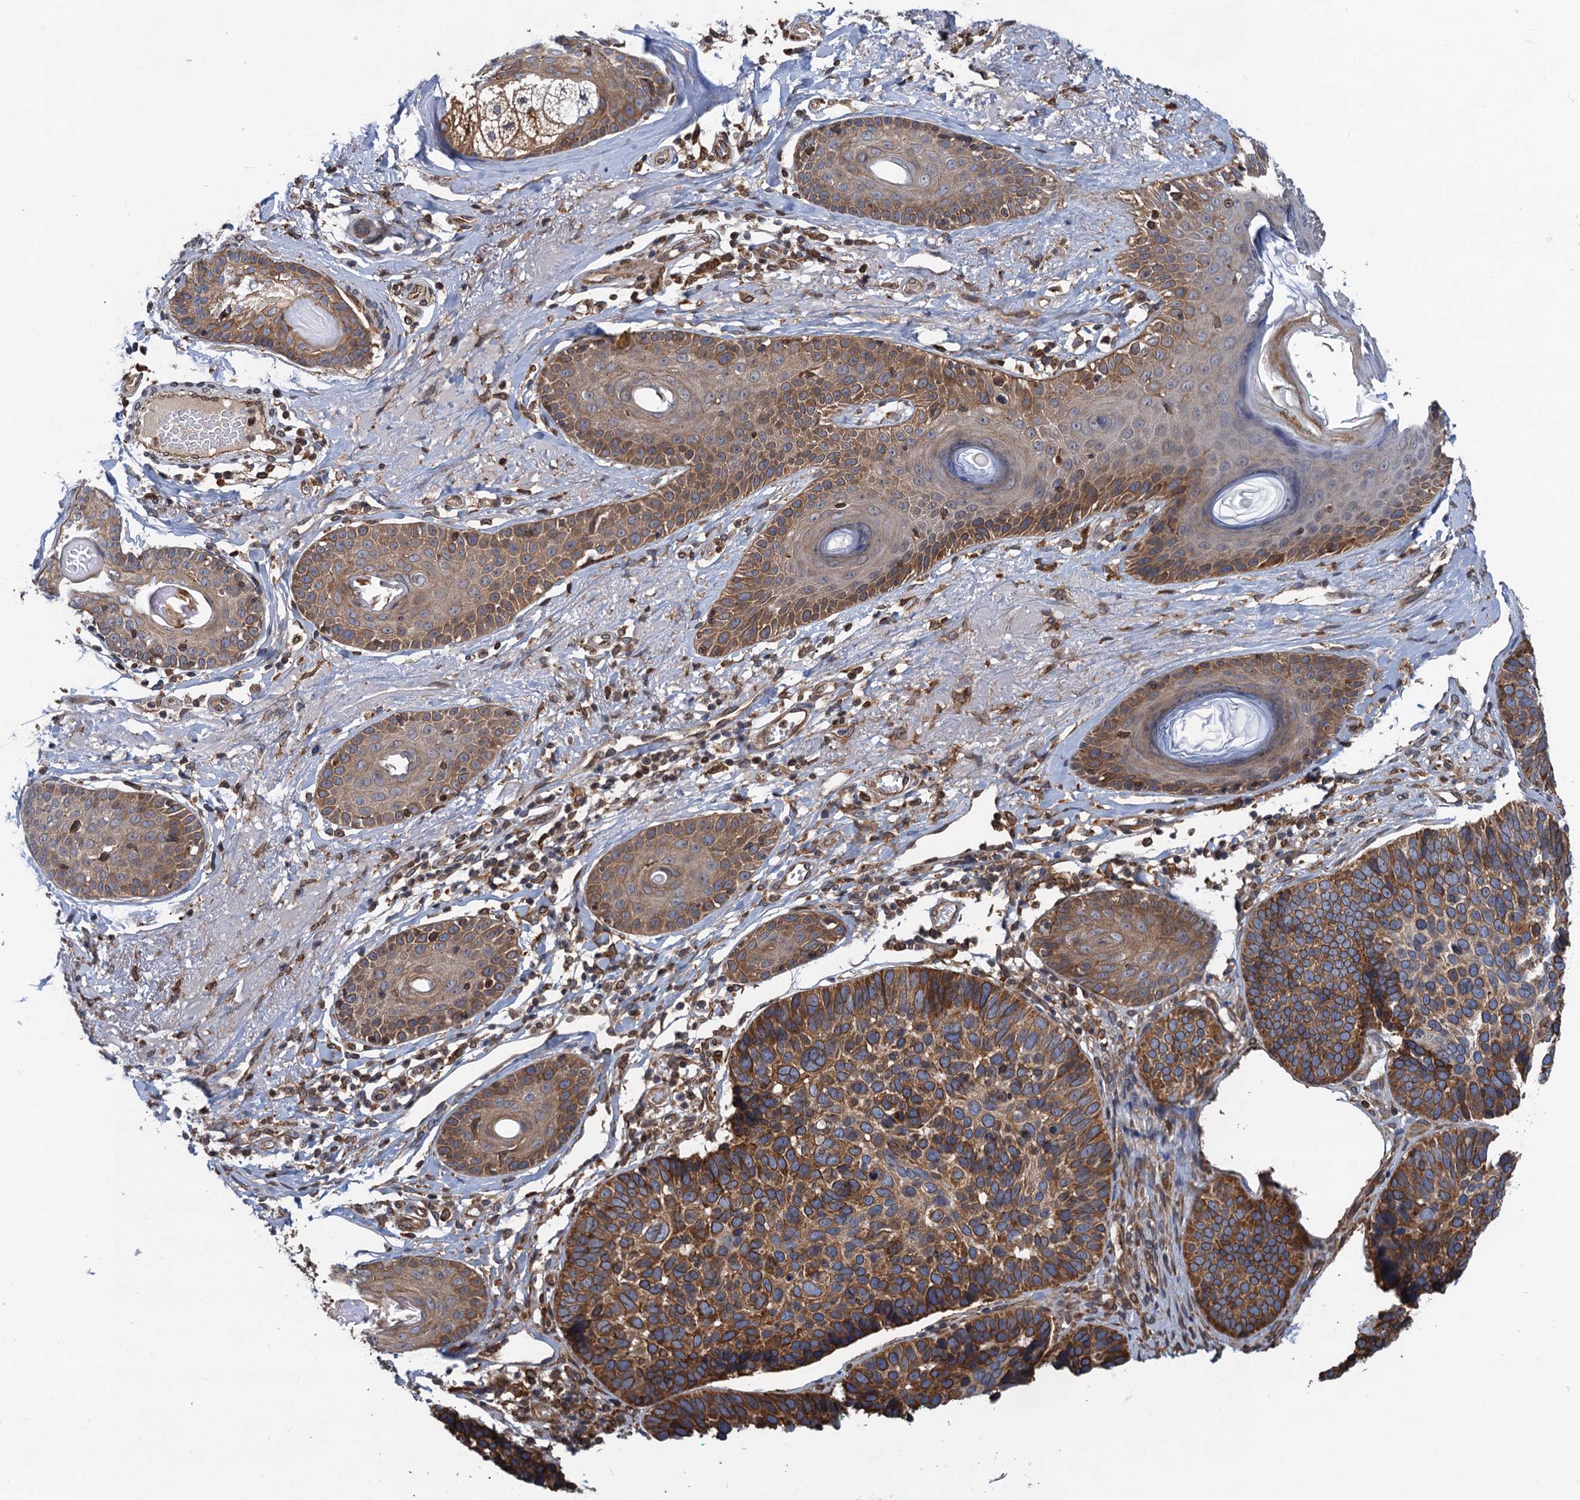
{"staining": {"intensity": "moderate", "quantity": ">75%", "location": "cytoplasmic/membranous"}, "tissue": "skin cancer", "cell_type": "Tumor cells", "image_type": "cancer", "snomed": [{"axis": "morphology", "description": "Basal cell carcinoma"}, {"axis": "topography", "description": "Skin"}], "caption": "Immunohistochemistry (DAB) staining of human basal cell carcinoma (skin) displays moderate cytoplasmic/membranous protein staining in approximately >75% of tumor cells.", "gene": "ARMC5", "patient": {"sex": "male", "age": 62}}